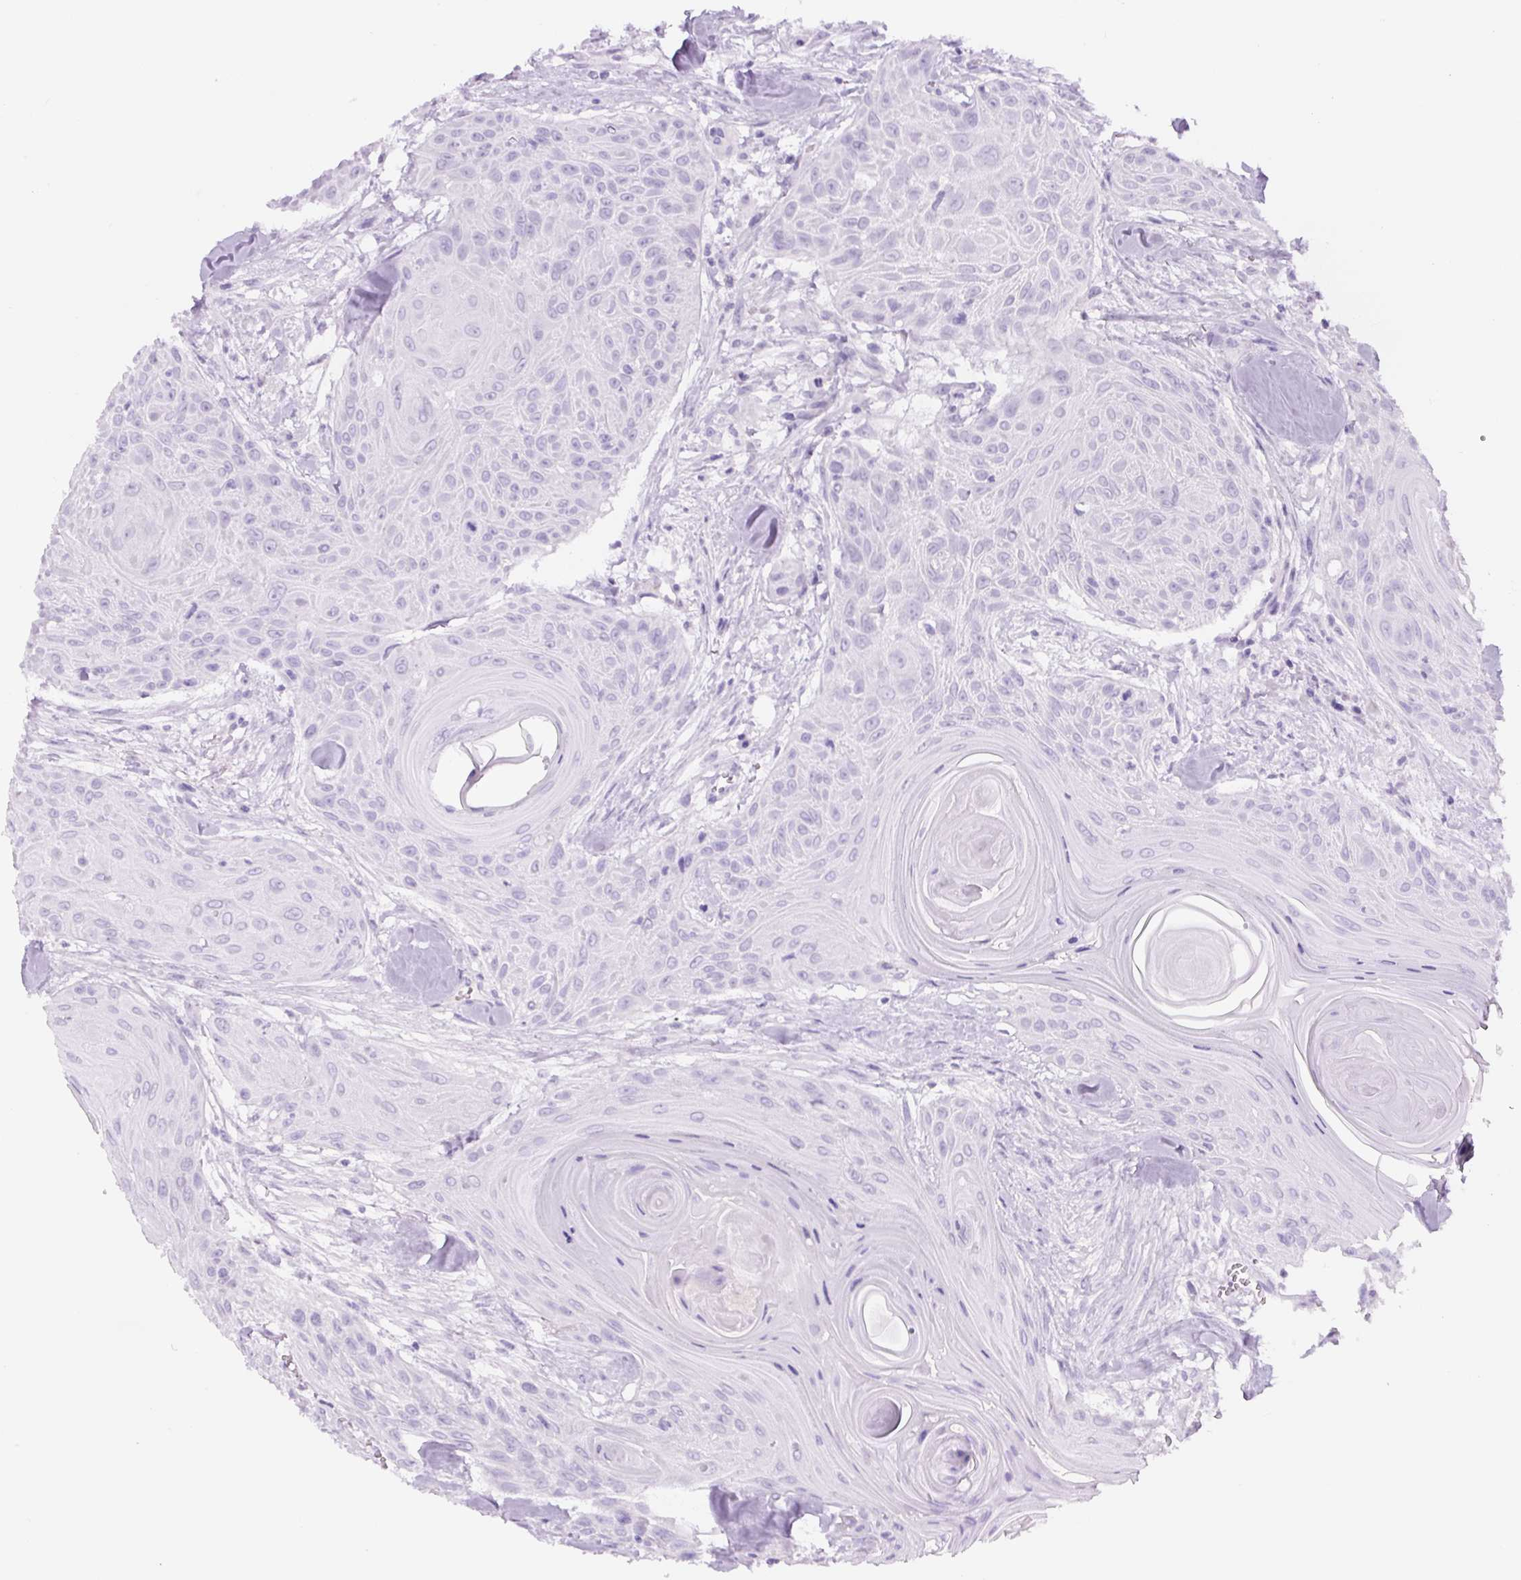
{"staining": {"intensity": "negative", "quantity": "none", "location": "none"}, "tissue": "head and neck cancer", "cell_type": "Tumor cells", "image_type": "cancer", "snomed": [{"axis": "morphology", "description": "Squamous cell carcinoma, NOS"}, {"axis": "topography", "description": "Lymph node"}, {"axis": "topography", "description": "Salivary gland"}, {"axis": "topography", "description": "Head-Neck"}], "caption": "Immunohistochemistry histopathology image of neoplastic tissue: head and neck squamous cell carcinoma stained with DAB (3,3'-diaminobenzidine) displays no significant protein expression in tumor cells. The staining is performed using DAB (3,3'-diaminobenzidine) brown chromogen with nuclei counter-stained in using hematoxylin.", "gene": "RSPO4", "patient": {"sex": "female", "age": 74}}